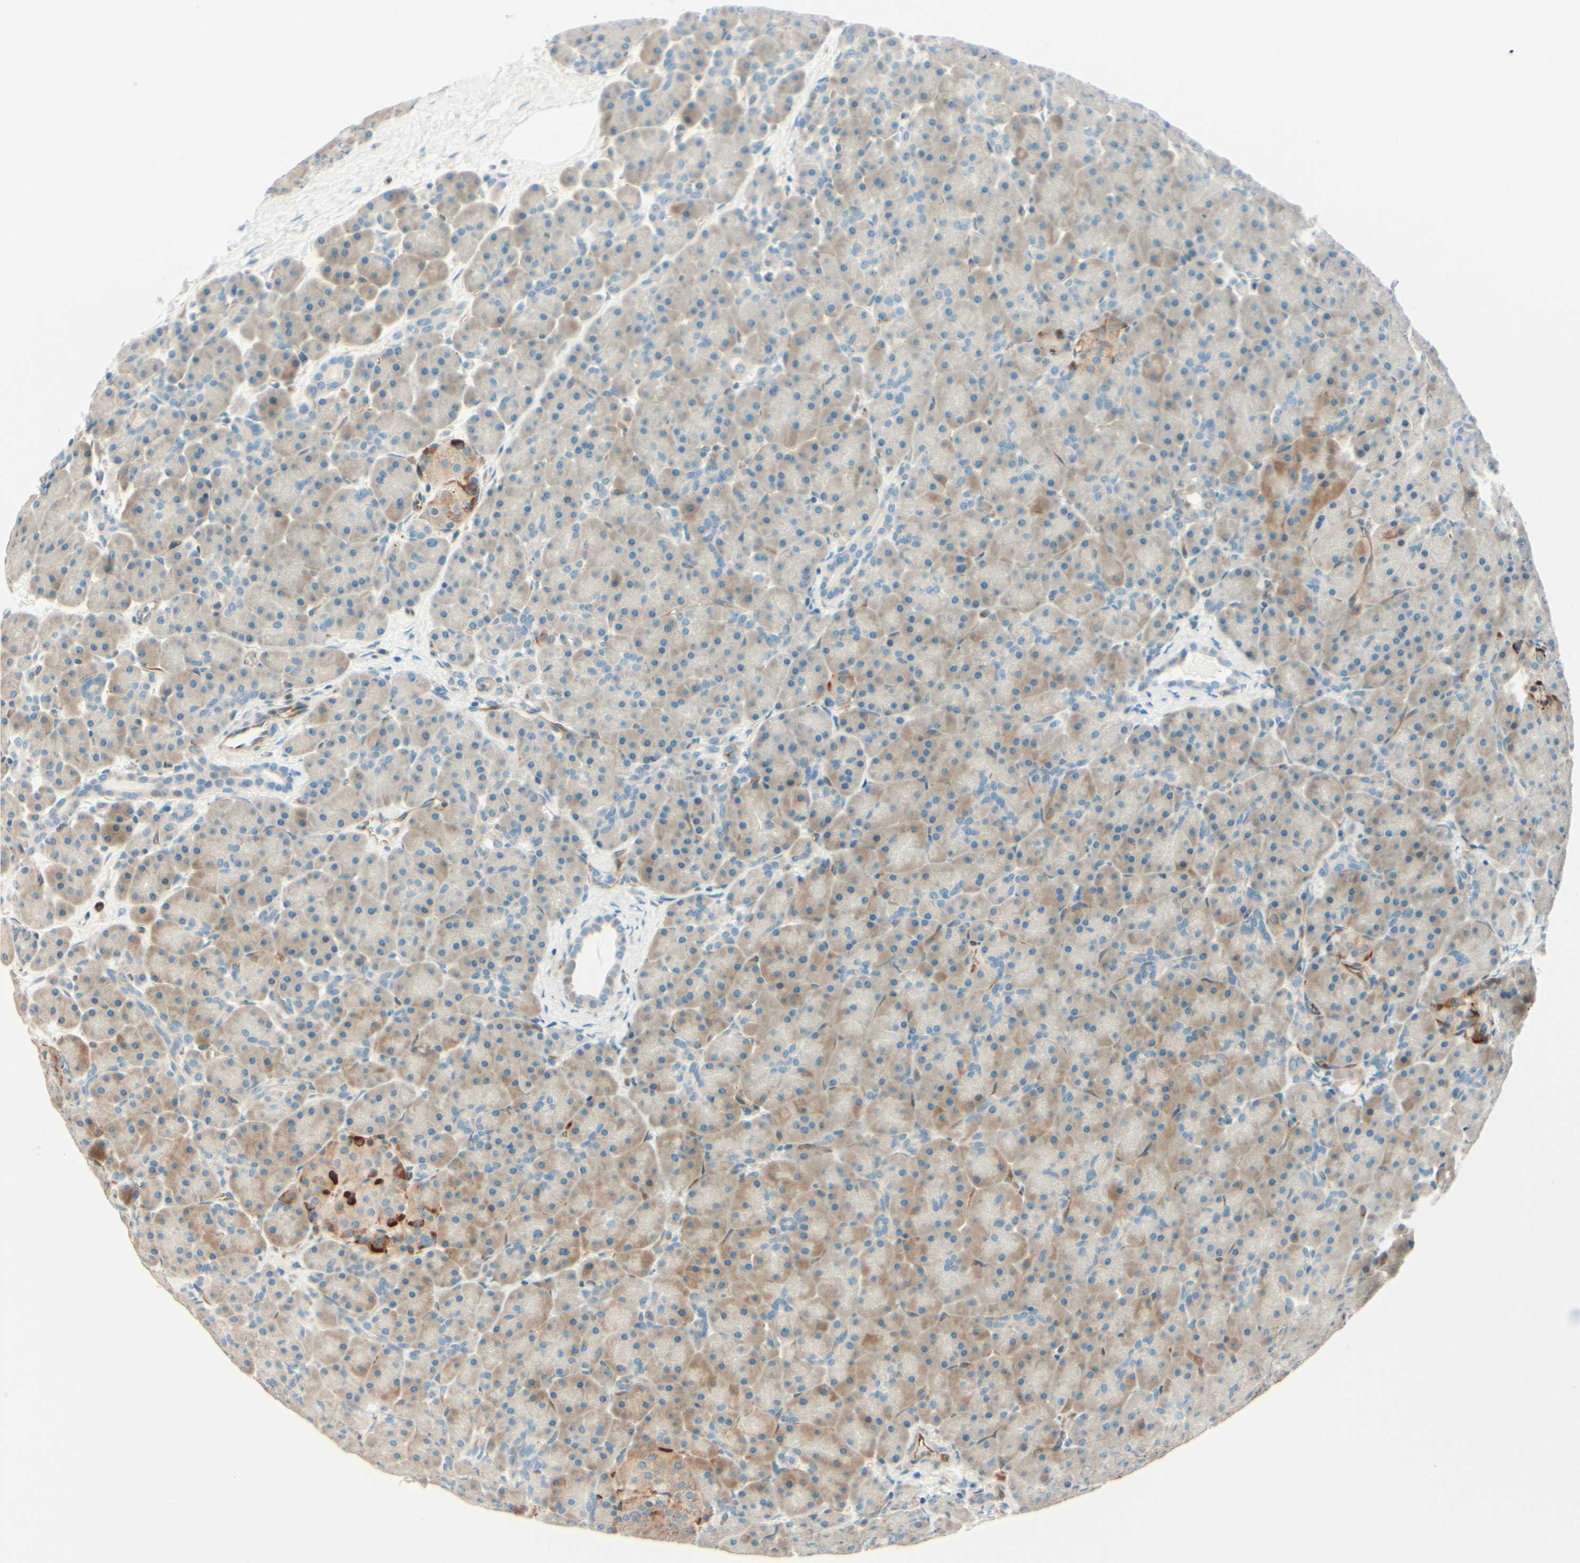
{"staining": {"intensity": "weak", "quantity": "<25%", "location": "cytoplasmic/membranous"}, "tissue": "pancreas", "cell_type": "Exocrine glandular cells", "image_type": "normal", "snomed": [{"axis": "morphology", "description": "Normal tissue, NOS"}, {"axis": "topography", "description": "Pancreas"}], "caption": "High power microscopy histopathology image of an immunohistochemistry (IHC) photomicrograph of unremarkable pancreas, revealing no significant expression in exocrine glandular cells.", "gene": "TAOK2", "patient": {"sex": "male", "age": 66}}